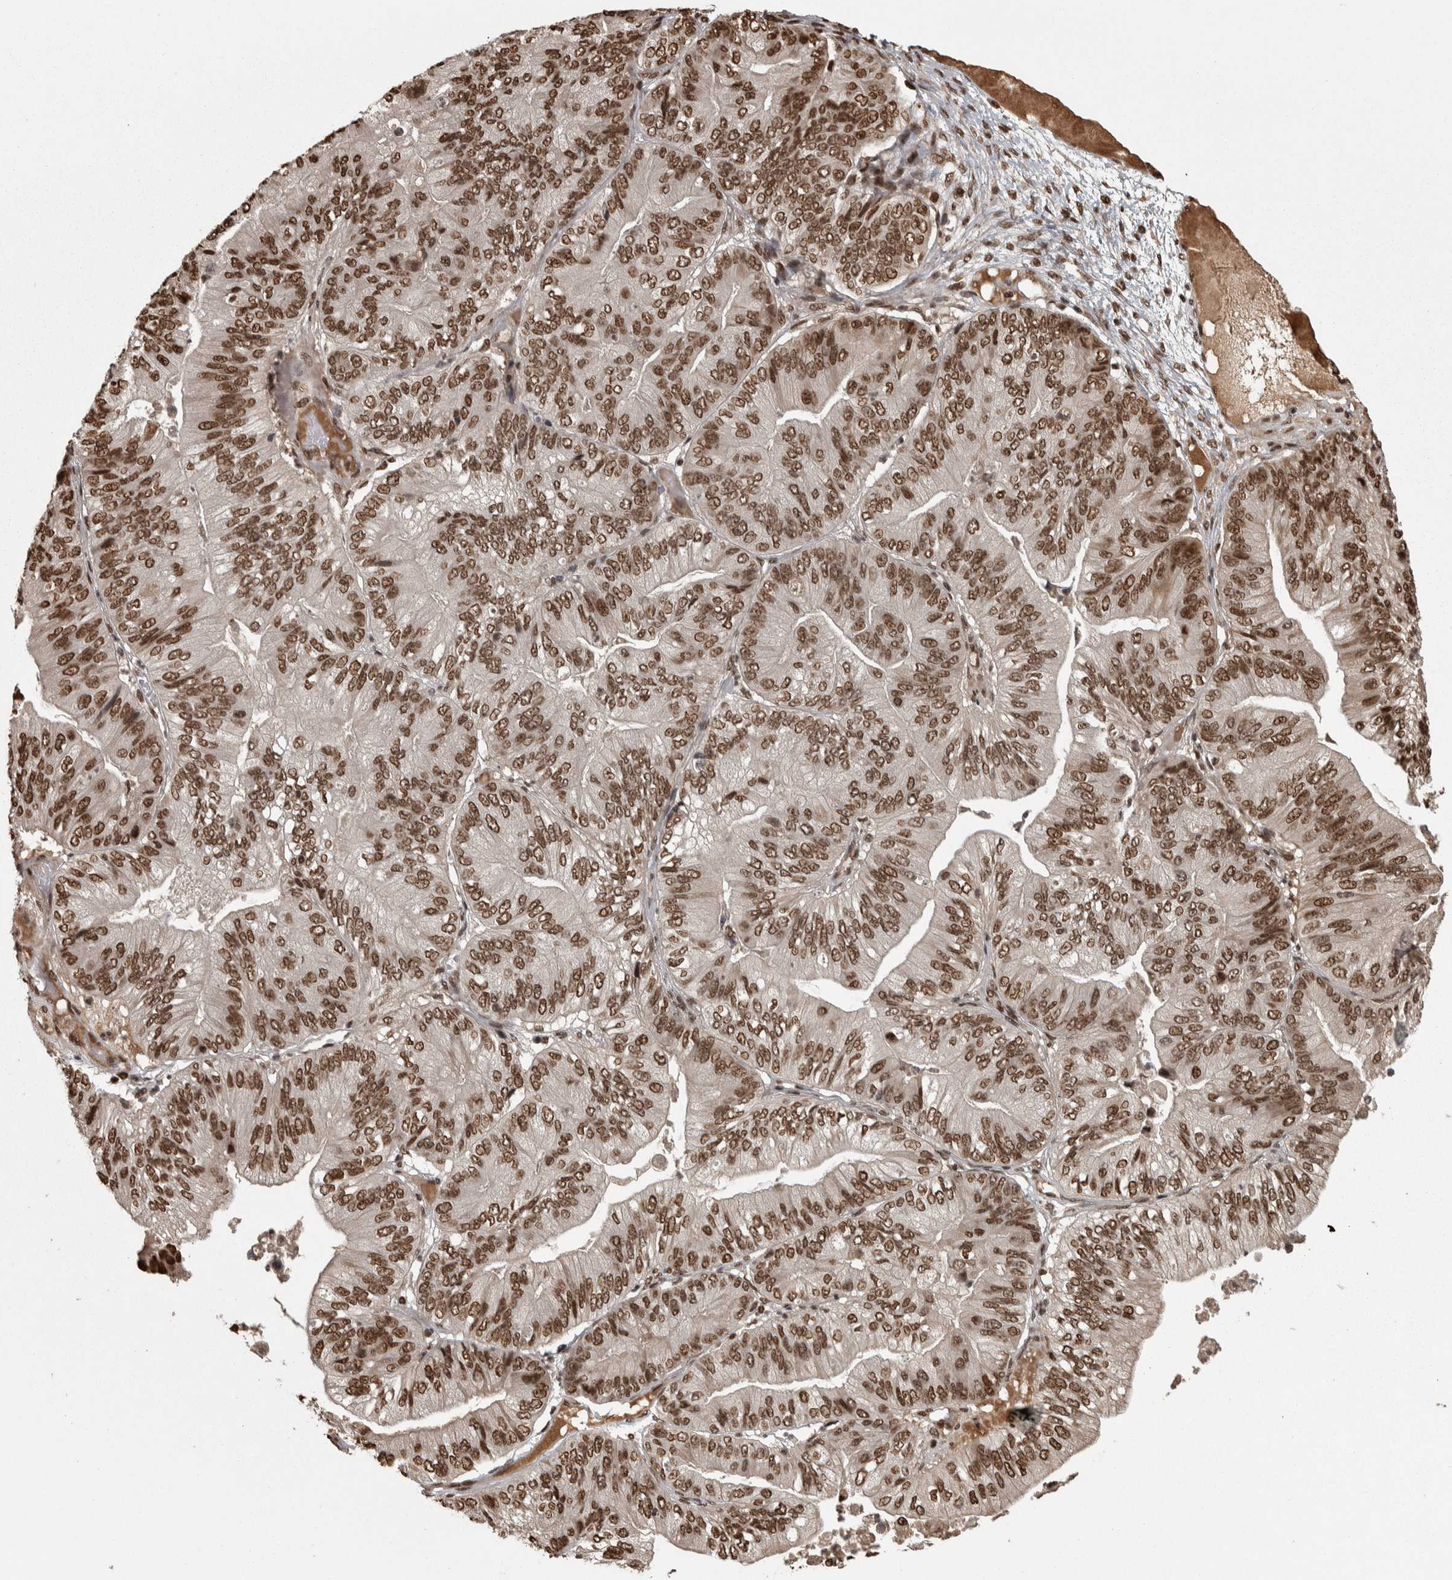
{"staining": {"intensity": "strong", "quantity": ">75%", "location": "nuclear"}, "tissue": "ovarian cancer", "cell_type": "Tumor cells", "image_type": "cancer", "snomed": [{"axis": "morphology", "description": "Cystadenocarcinoma, mucinous, NOS"}, {"axis": "topography", "description": "Ovary"}], "caption": "Immunohistochemical staining of ovarian mucinous cystadenocarcinoma reveals high levels of strong nuclear protein positivity in about >75% of tumor cells. (DAB (3,3'-diaminobenzidine) IHC, brown staining for protein, blue staining for nuclei).", "gene": "ZFHX4", "patient": {"sex": "female", "age": 61}}